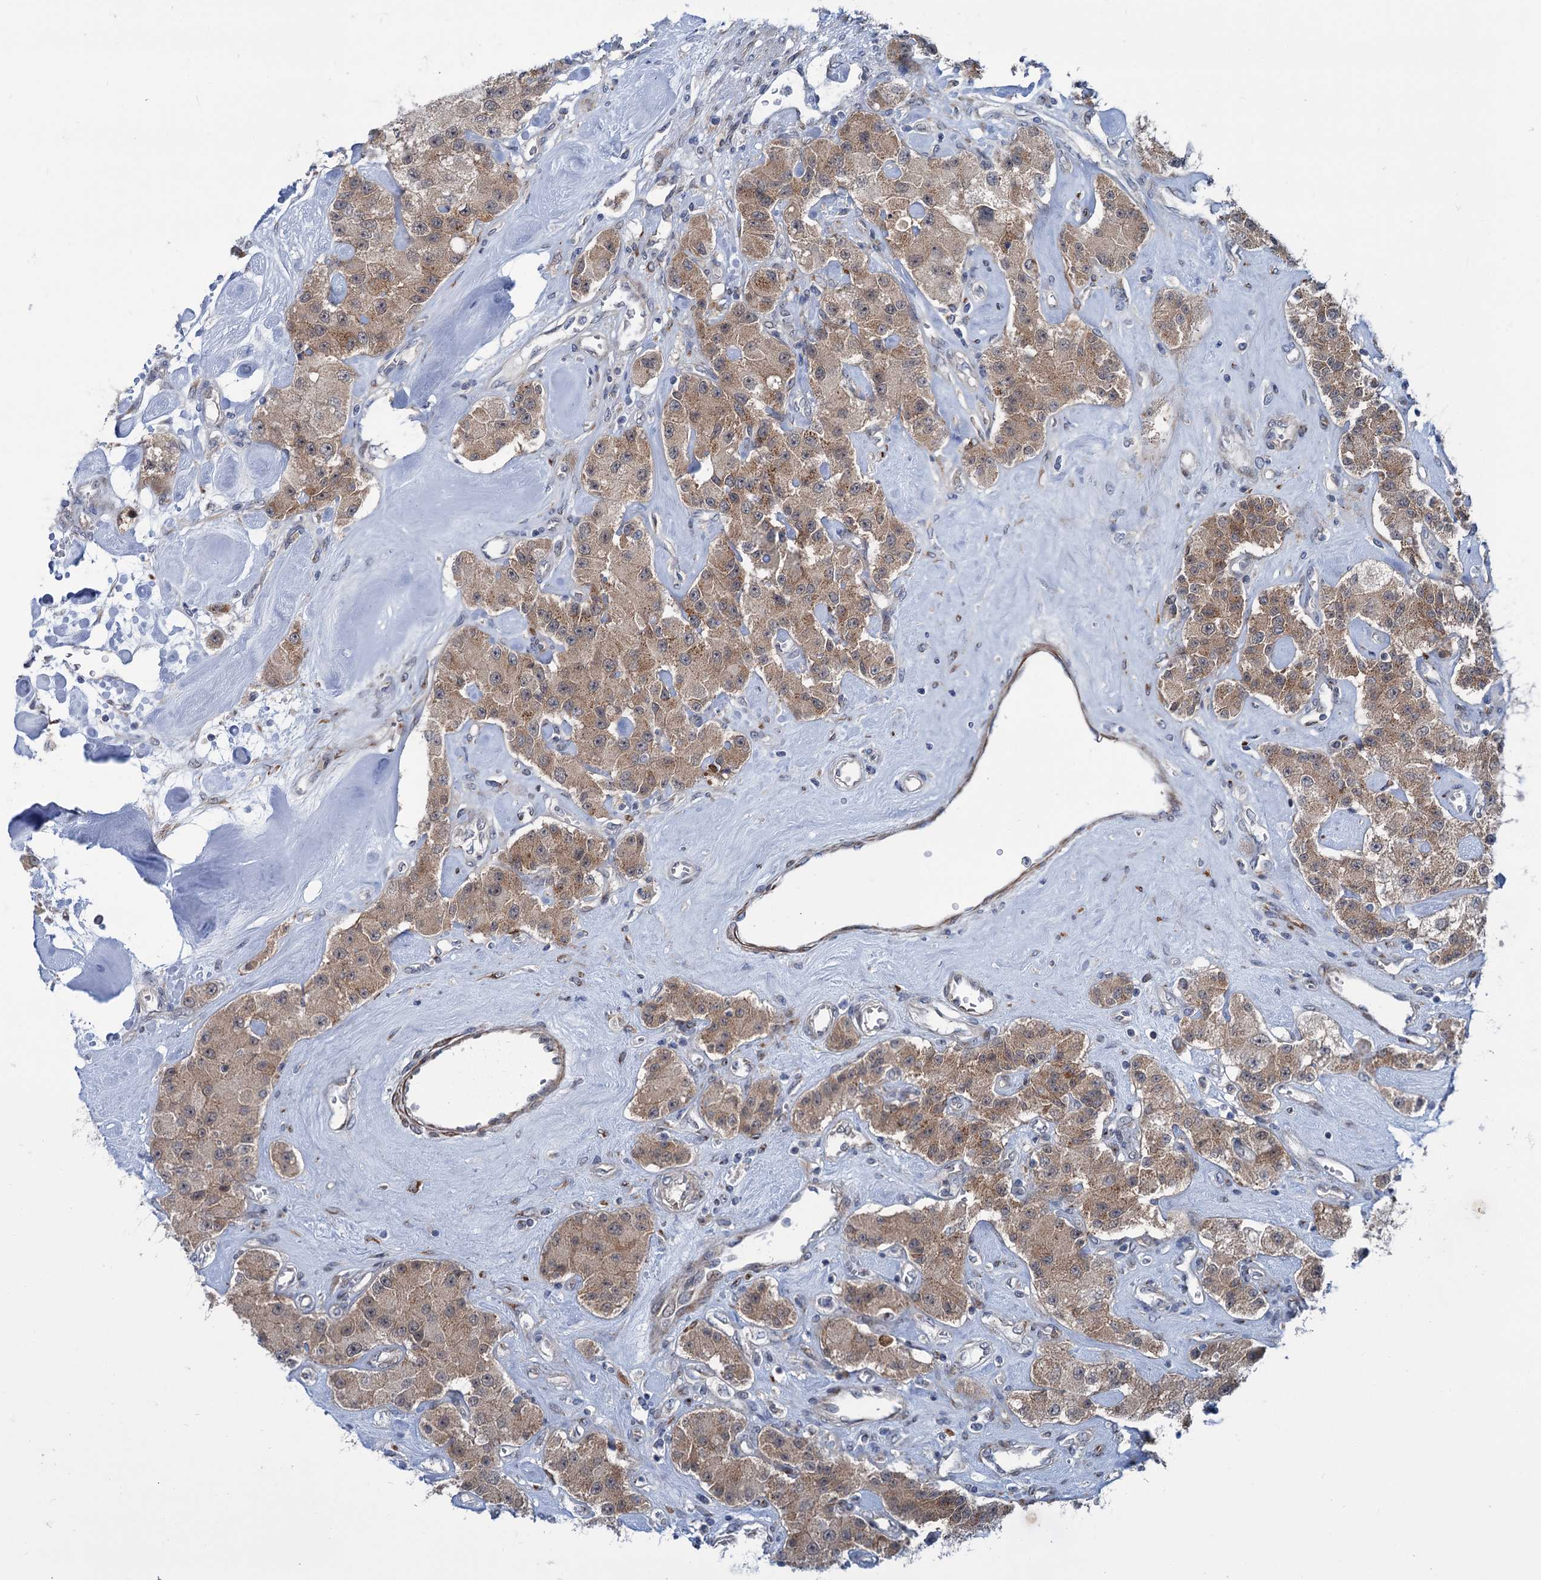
{"staining": {"intensity": "moderate", "quantity": ">75%", "location": "cytoplasmic/membranous"}, "tissue": "carcinoid", "cell_type": "Tumor cells", "image_type": "cancer", "snomed": [{"axis": "morphology", "description": "Carcinoid, malignant, NOS"}, {"axis": "topography", "description": "Pancreas"}], "caption": "A medium amount of moderate cytoplasmic/membranous positivity is seen in approximately >75% of tumor cells in carcinoid tissue.", "gene": "ELP4", "patient": {"sex": "male", "age": 41}}